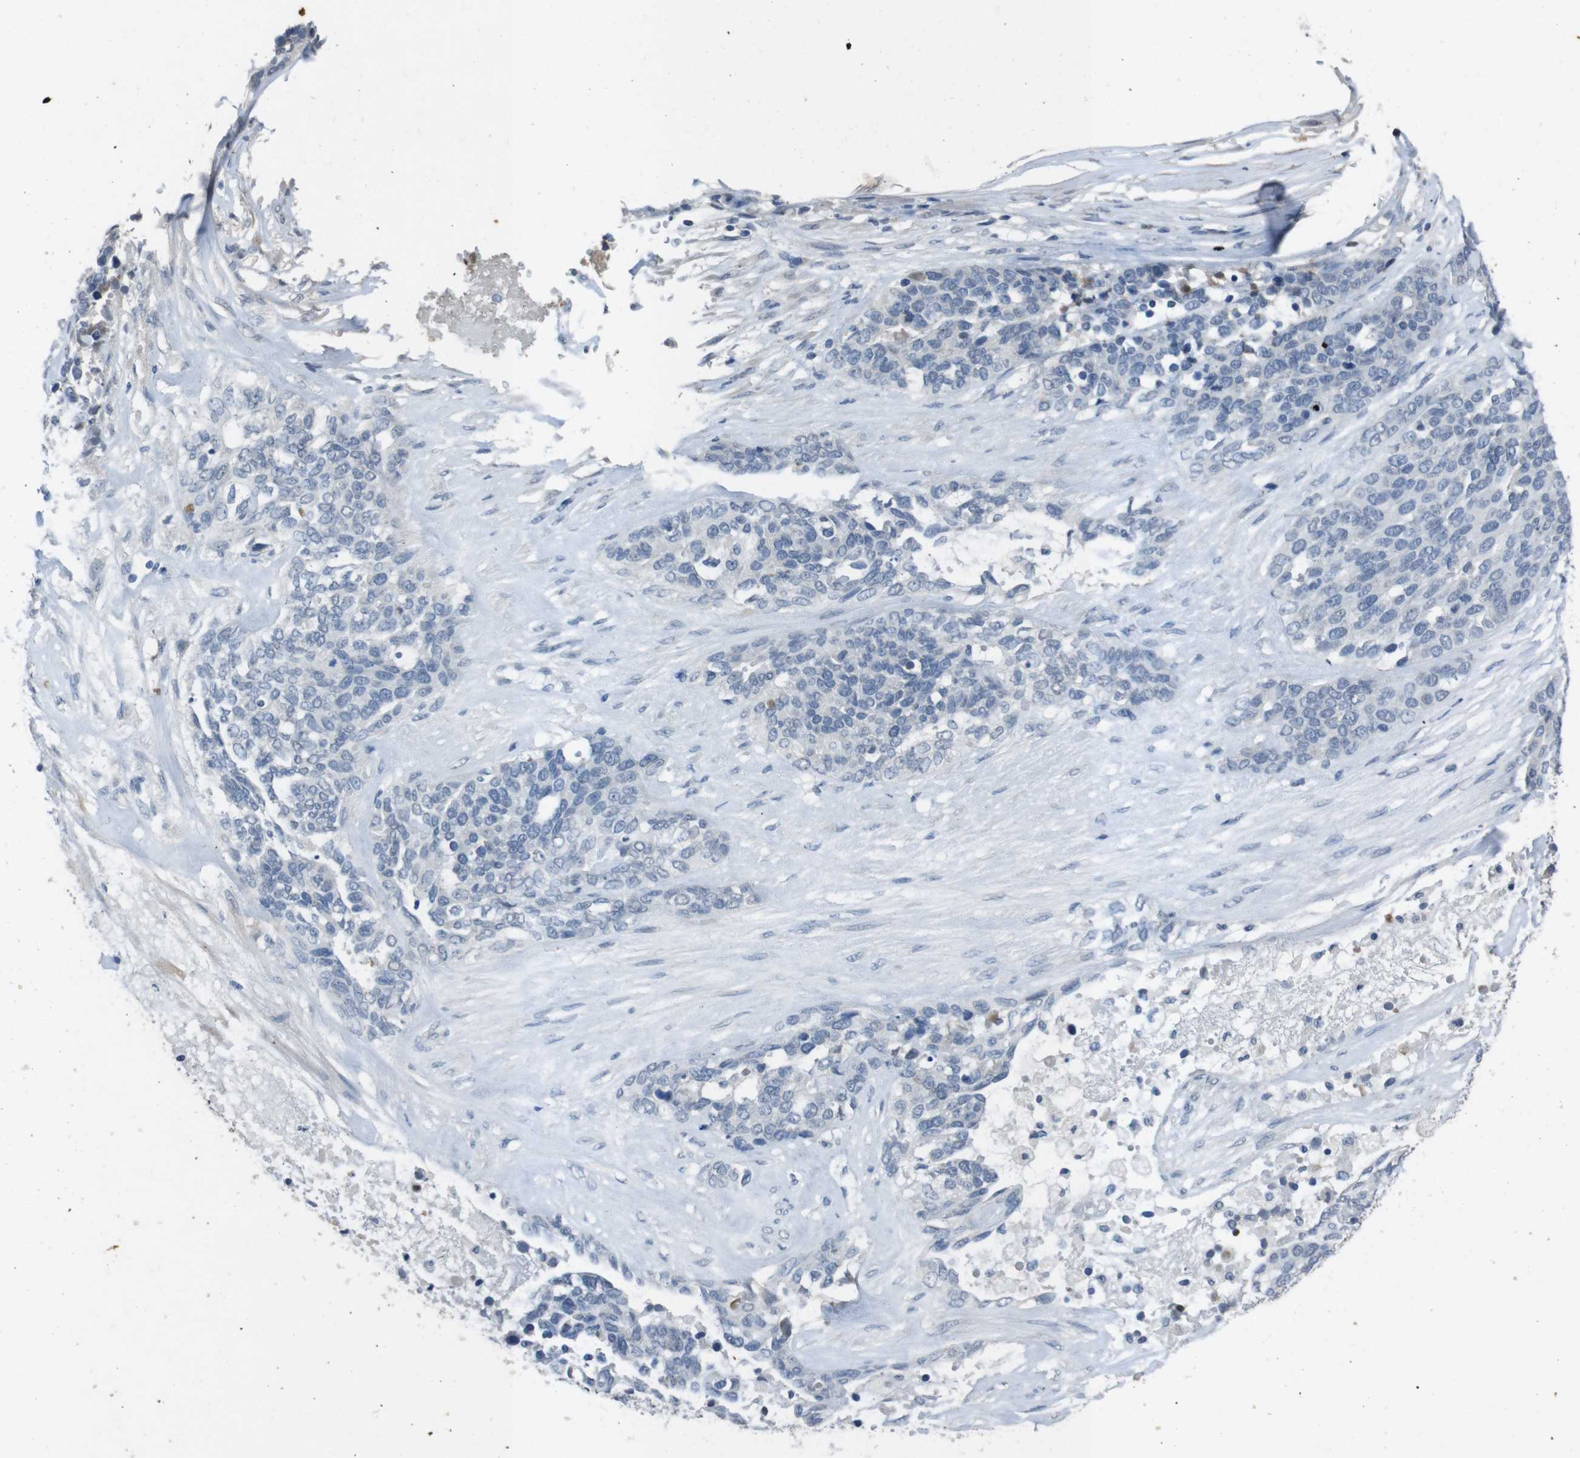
{"staining": {"intensity": "negative", "quantity": "none", "location": "none"}, "tissue": "ovarian cancer", "cell_type": "Tumor cells", "image_type": "cancer", "snomed": [{"axis": "morphology", "description": "Cystadenocarcinoma, serous, NOS"}, {"axis": "topography", "description": "Ovary"}], "caption": "DAB (3,3'-diaminobenzidine) immunohistochemical staining of human ovarian cancer (serous cystadenocarcinoma) shows no significant expression in tumor cells.", "gene": "STBD1", "patient": {"sex": "female", "age": 44}}